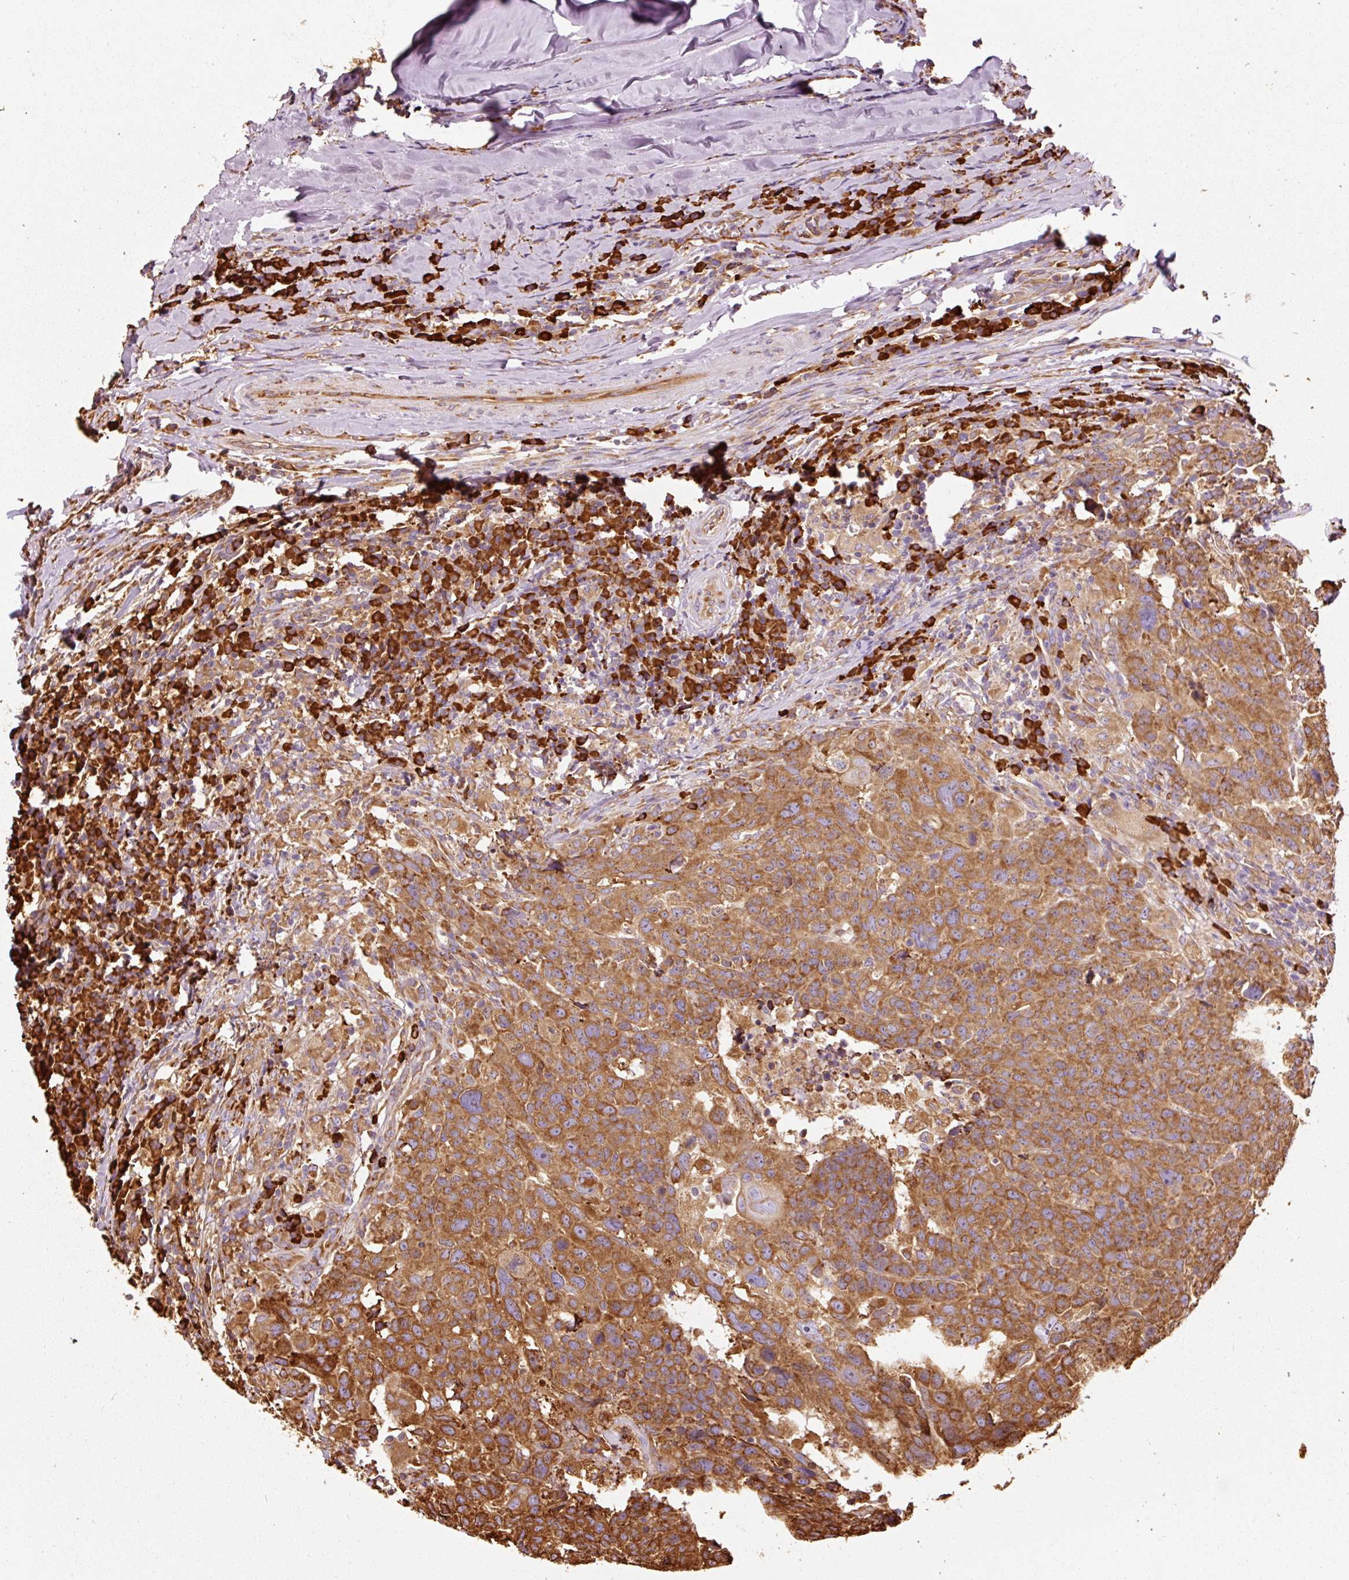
{"staining": {"intensity": "strong", "quantity": ">75%", "location": "cytoplasmic/membranous"}, "tissue": "head and neck cancer", "cell_type": "Tumor cells", "image_type": "cancer", "snomed": [{"axis": "morphology", "description": "Normal tissue, NOS"}, {"axis": "morphology", "description": "Squamous cell carcinoma, NOS"}, {"axis": "topography", "description": "Skeletal muscle"}, {"axis": "topography", "description": "Vascular tissue"}, {"axis": "topography", "description": "Peripheral nerve tissue"}, {"axis": "topography", "description": "Head-Neck"}], "caption": "Squamous cell carcinoma (head and neck) stained with a brown dye shows strong cytoplasmic/membranous positive positivity in about >75% of tumor cells.", "gene": "KLC1", "patient": {"sex": "male", "age": 66}}